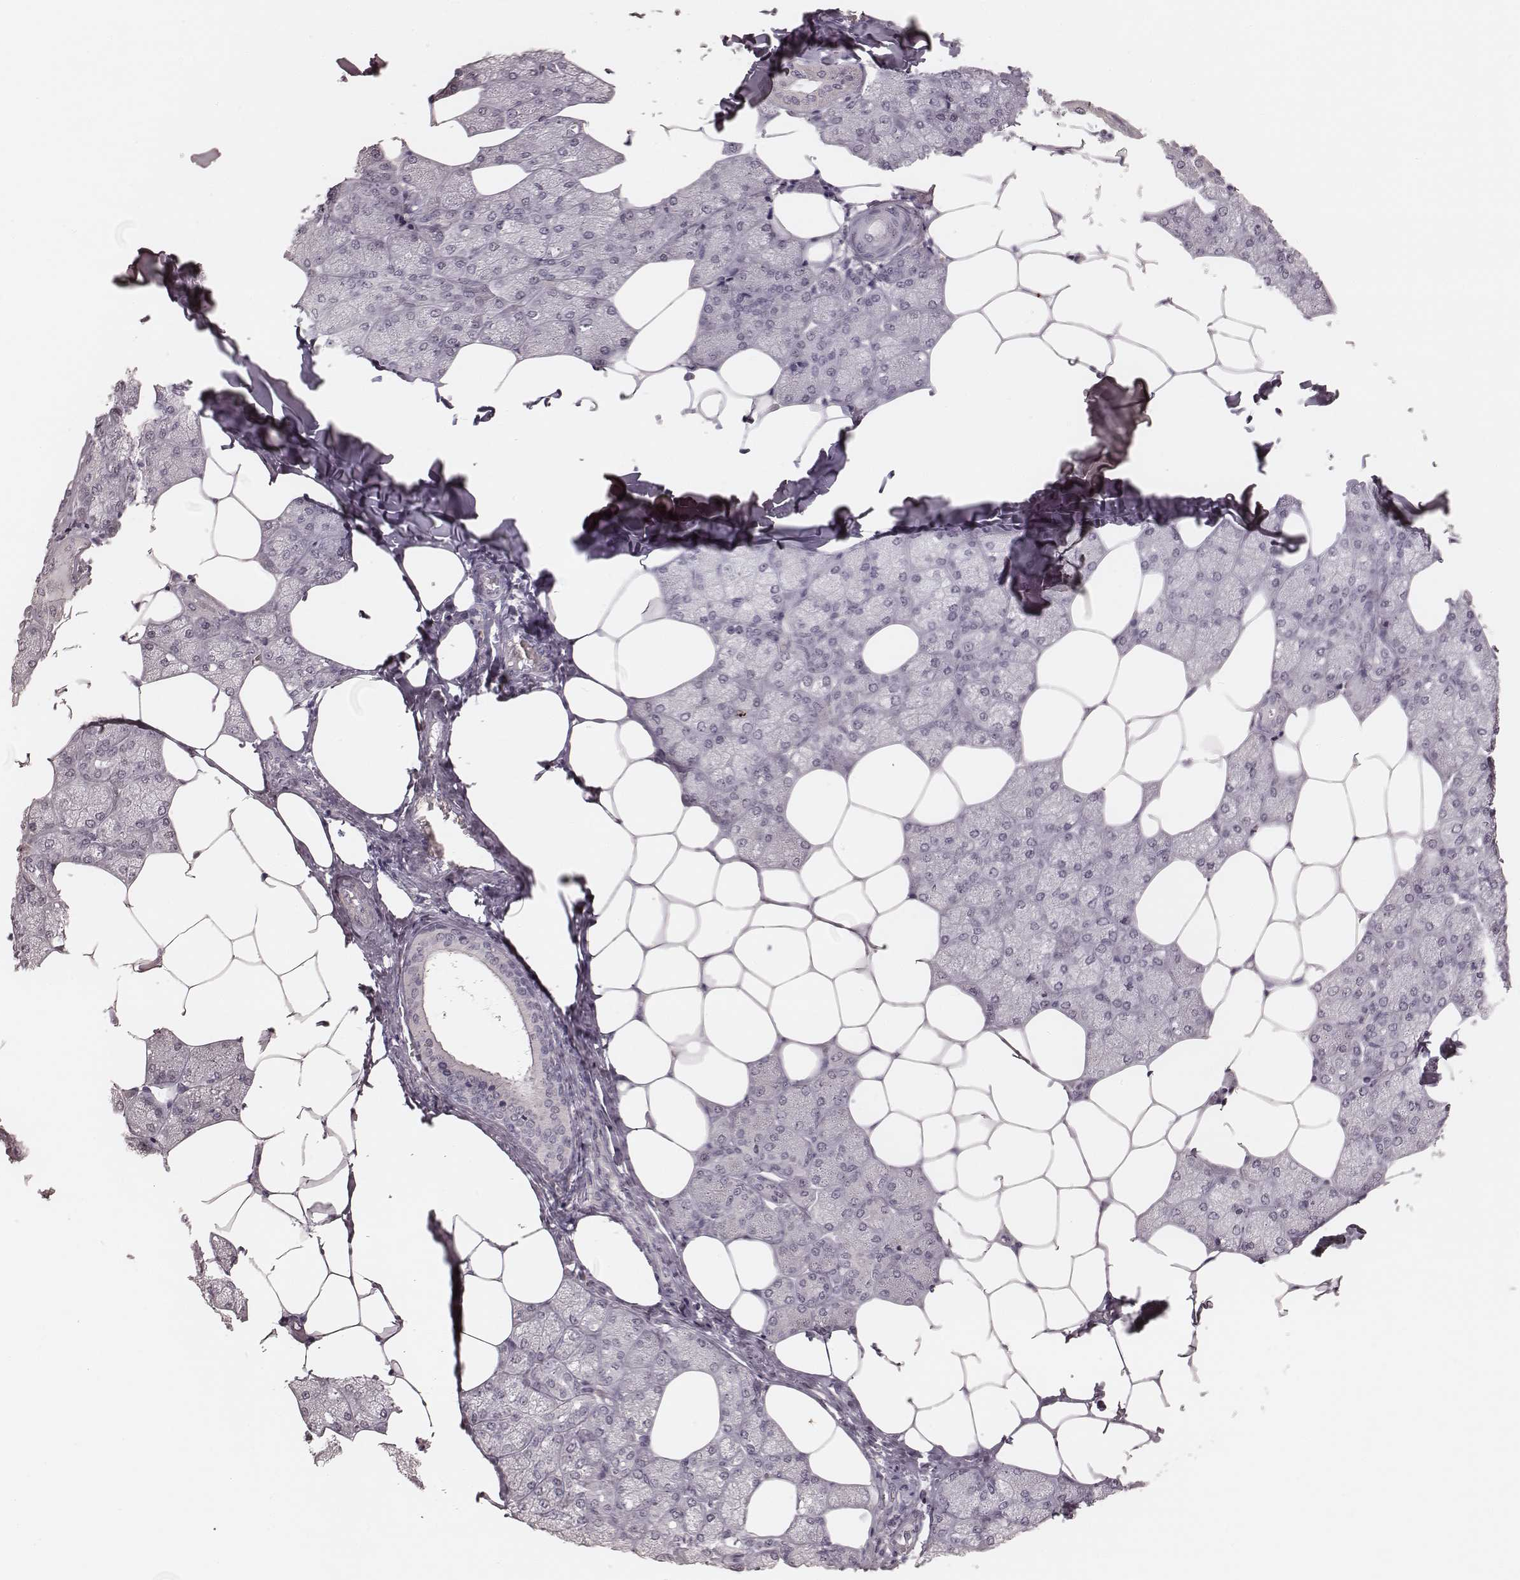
{"staining": {"intensity": "negative", "quantity": "none", "location": "none"}, "tissue": "salivary gland", "cell_type": "Glandular cells", "image_type": "normal", "snomed": [{"axis": "morphology", "description": "Normal tissue, NOS"}, {"axis": "topography", "description": "Salivary gland"}], "caption": "Glandular cells are negative for protein expression in normal human salivary gland. Nuclei are stained in blue.", "gene": "MSX1", "patient": {"sex": "female", "age": 43}}